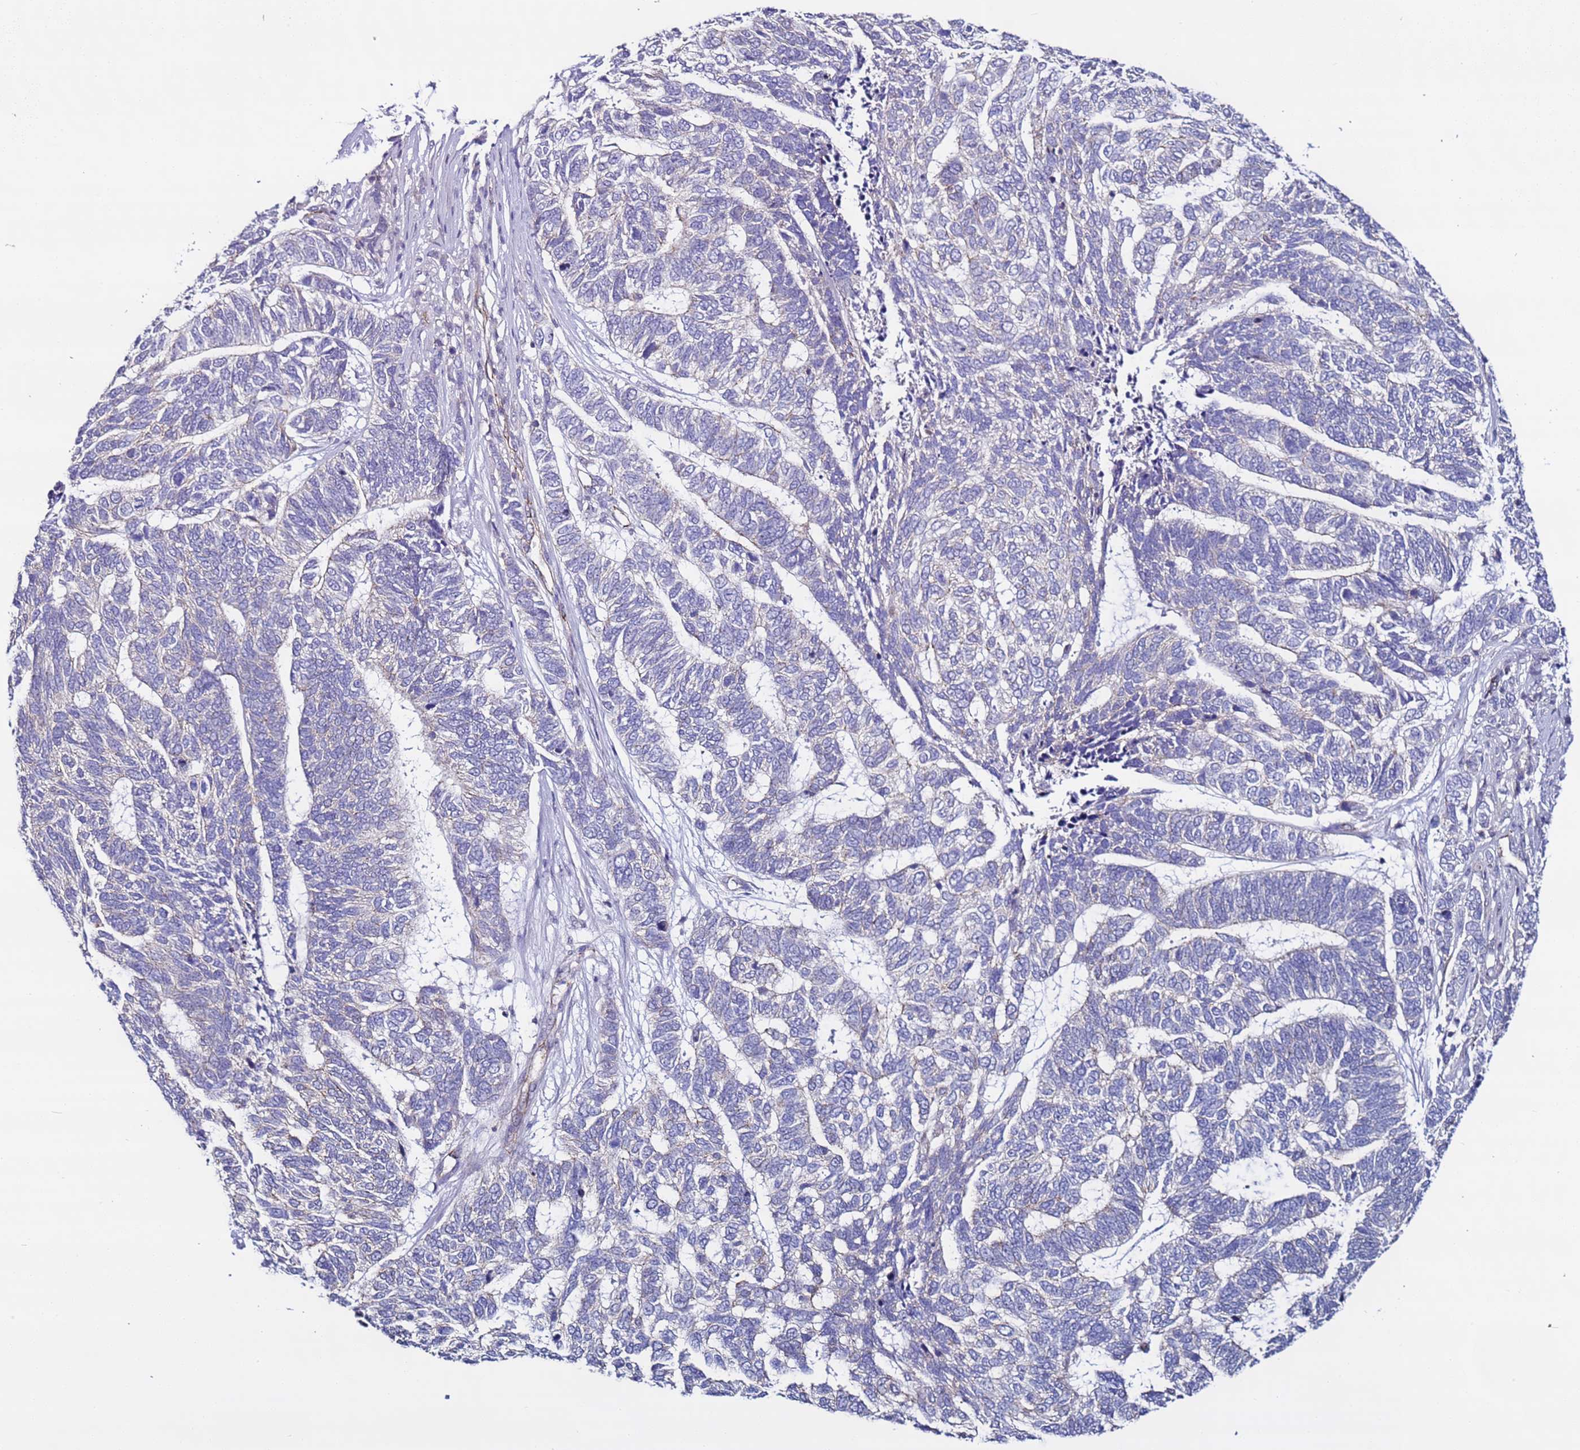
{"staining": {"intensity": "negative", "quantity": "none", "location": "none"}, "tissue": "skin cancer", "cell_type": "Tumor cells", "image_type": "cancer", "snomed": [{"axis": "morphology", "description": "Basal cell carcinoma"}, {"axis": "topography", "description": "Skin"}], "caption": "Skin cancer (basal cell carcinoma) was stained to show a protein in brown. There is no significant expression in tumor cells. The staining is performed using DAB (3,3'-diaminobenzidine) brown chromogen with nuclei counter-stained in using hematoxylin.", "gene": "TENM3", "patient": {"sex": "female", "age": 65}}